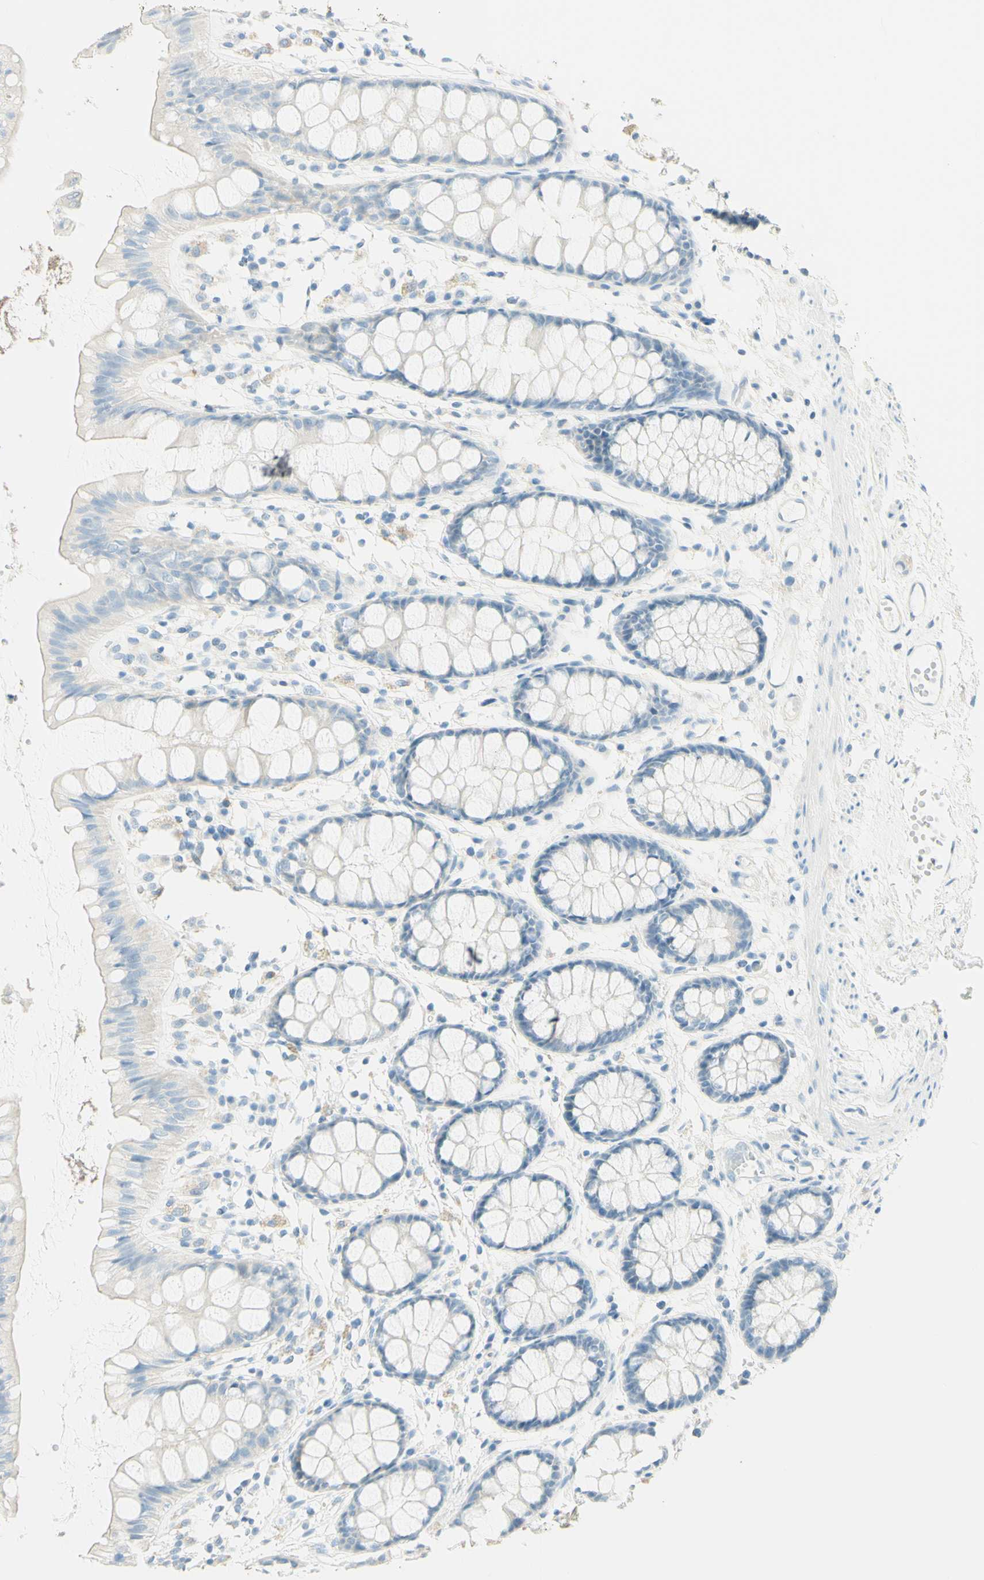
{"staining": {"intensity": "negative", "quantity": "none", "location": "none"}, "tissue": "rectum", "cell_type": "Glandular cells", "image_type": "normal", "snomed": [{"axis": "morphology", "description": "Normal tissue, NOS"}, {"axis": "topography", "description": "Rectum"}], "caption": "Immunohistochemistry (IHC) of normal rectum shows no expression in glandular cells. (DAB (3,3'-diaminobenzidine) immunohistochemistry (IHC), high magnification).", "gene": "TMEM132D", "patient": {"sex": "female", "age": 66}}